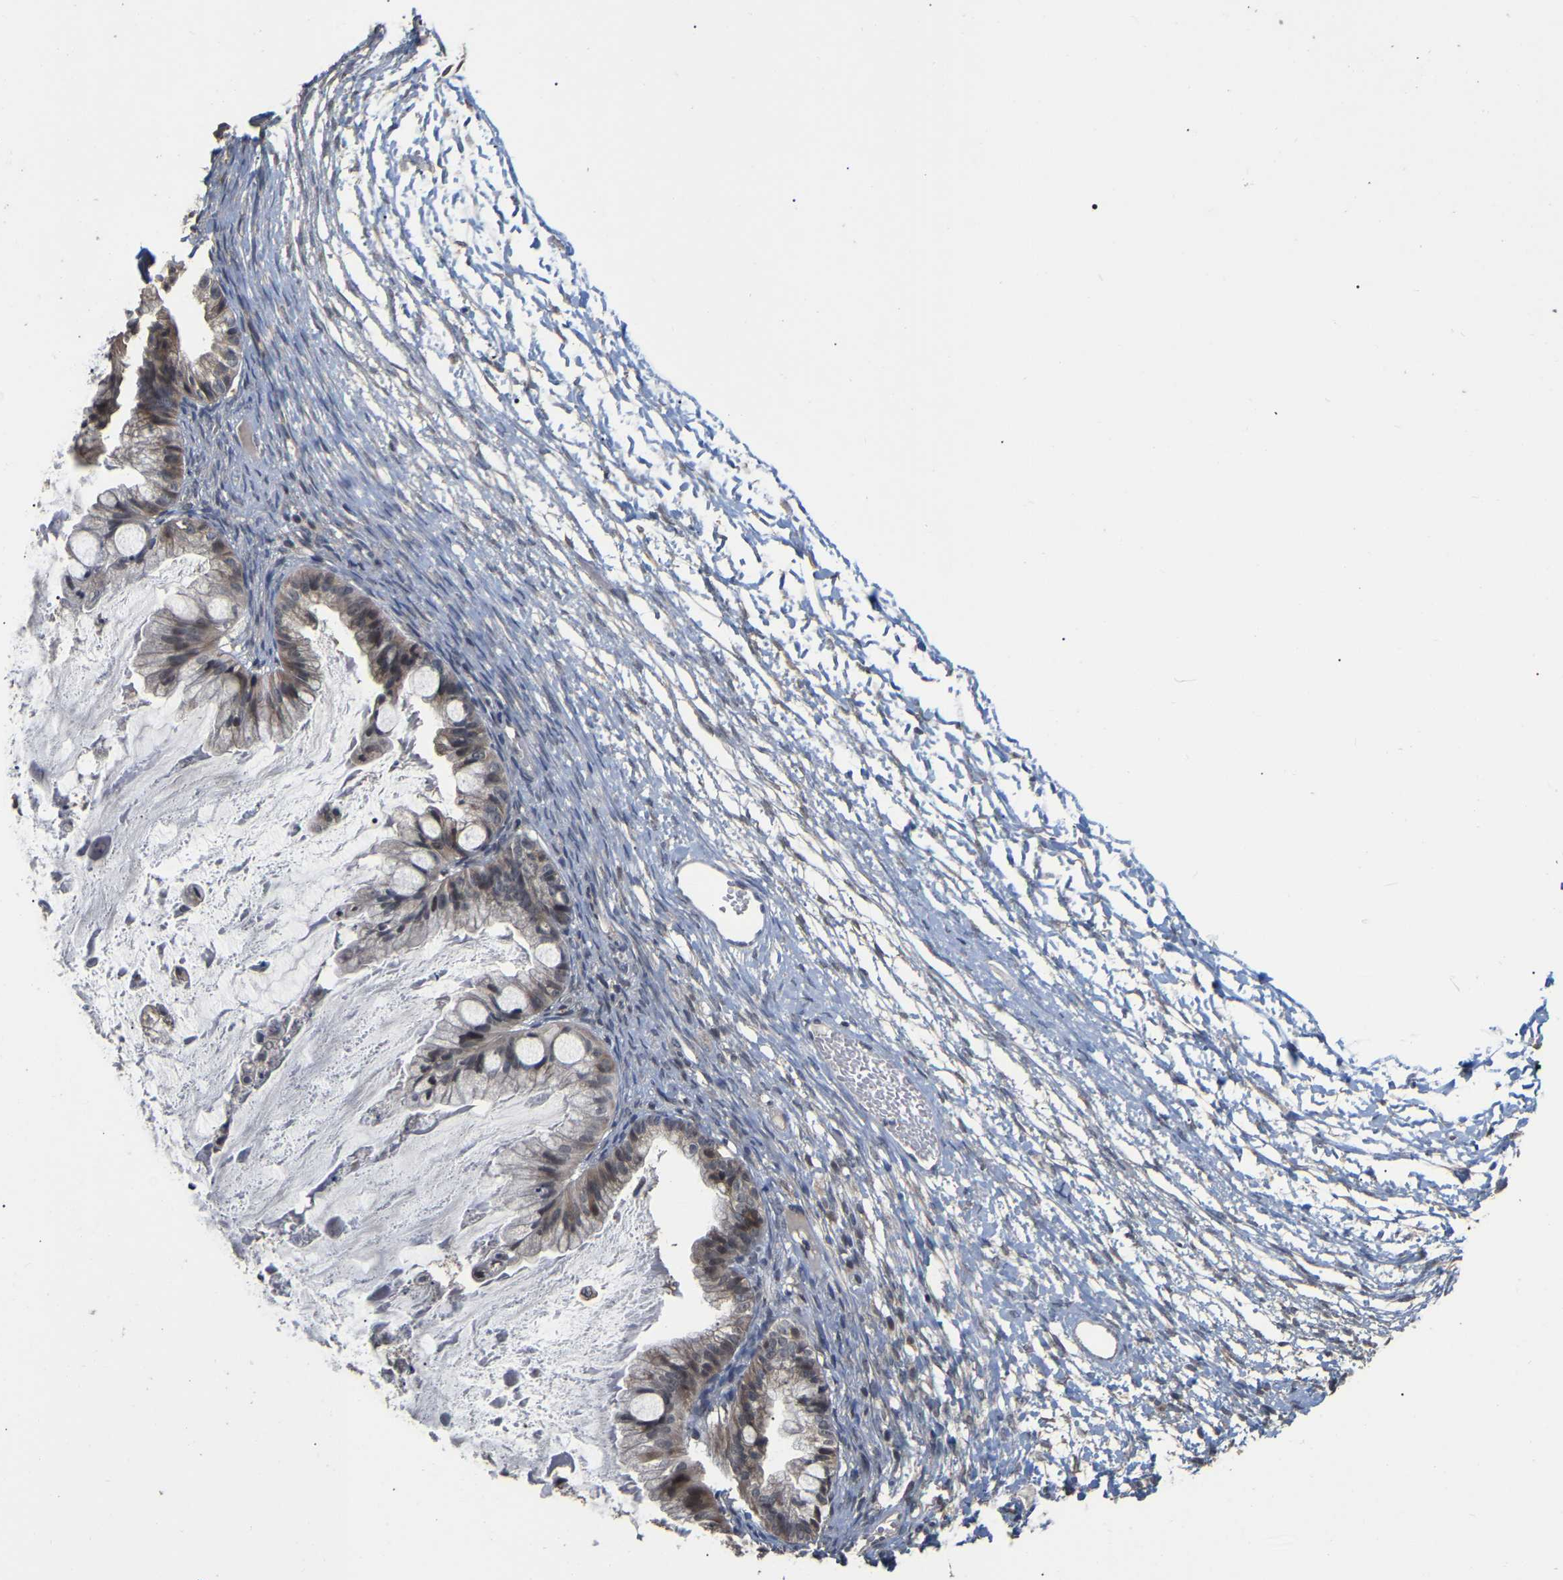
{"staining": {"intensity": "weak", "quantity": ">75%", "location": "cytoplasmic/membranous"}, "tissue": "ovarian cancer", "cell_type": "Tumor cells", "image_type": "cancer", "snomed": [{"axis": "morphology", "description": "Cystadenocarcinoma, mucinous, NOS"}, {"axis": "topography", "description": "Ovary"}], "caption": "Mucinous cystadenocarcinoma (ovarian) tissue reveals weak cytoplasmic/membranous positivity in approximately >75% of tumor cells, visualized by immunohistochemistry. Nuclei are stained in blue.", "gene": "JAZF1", "patient": {"sex": "female", "age": 57}}